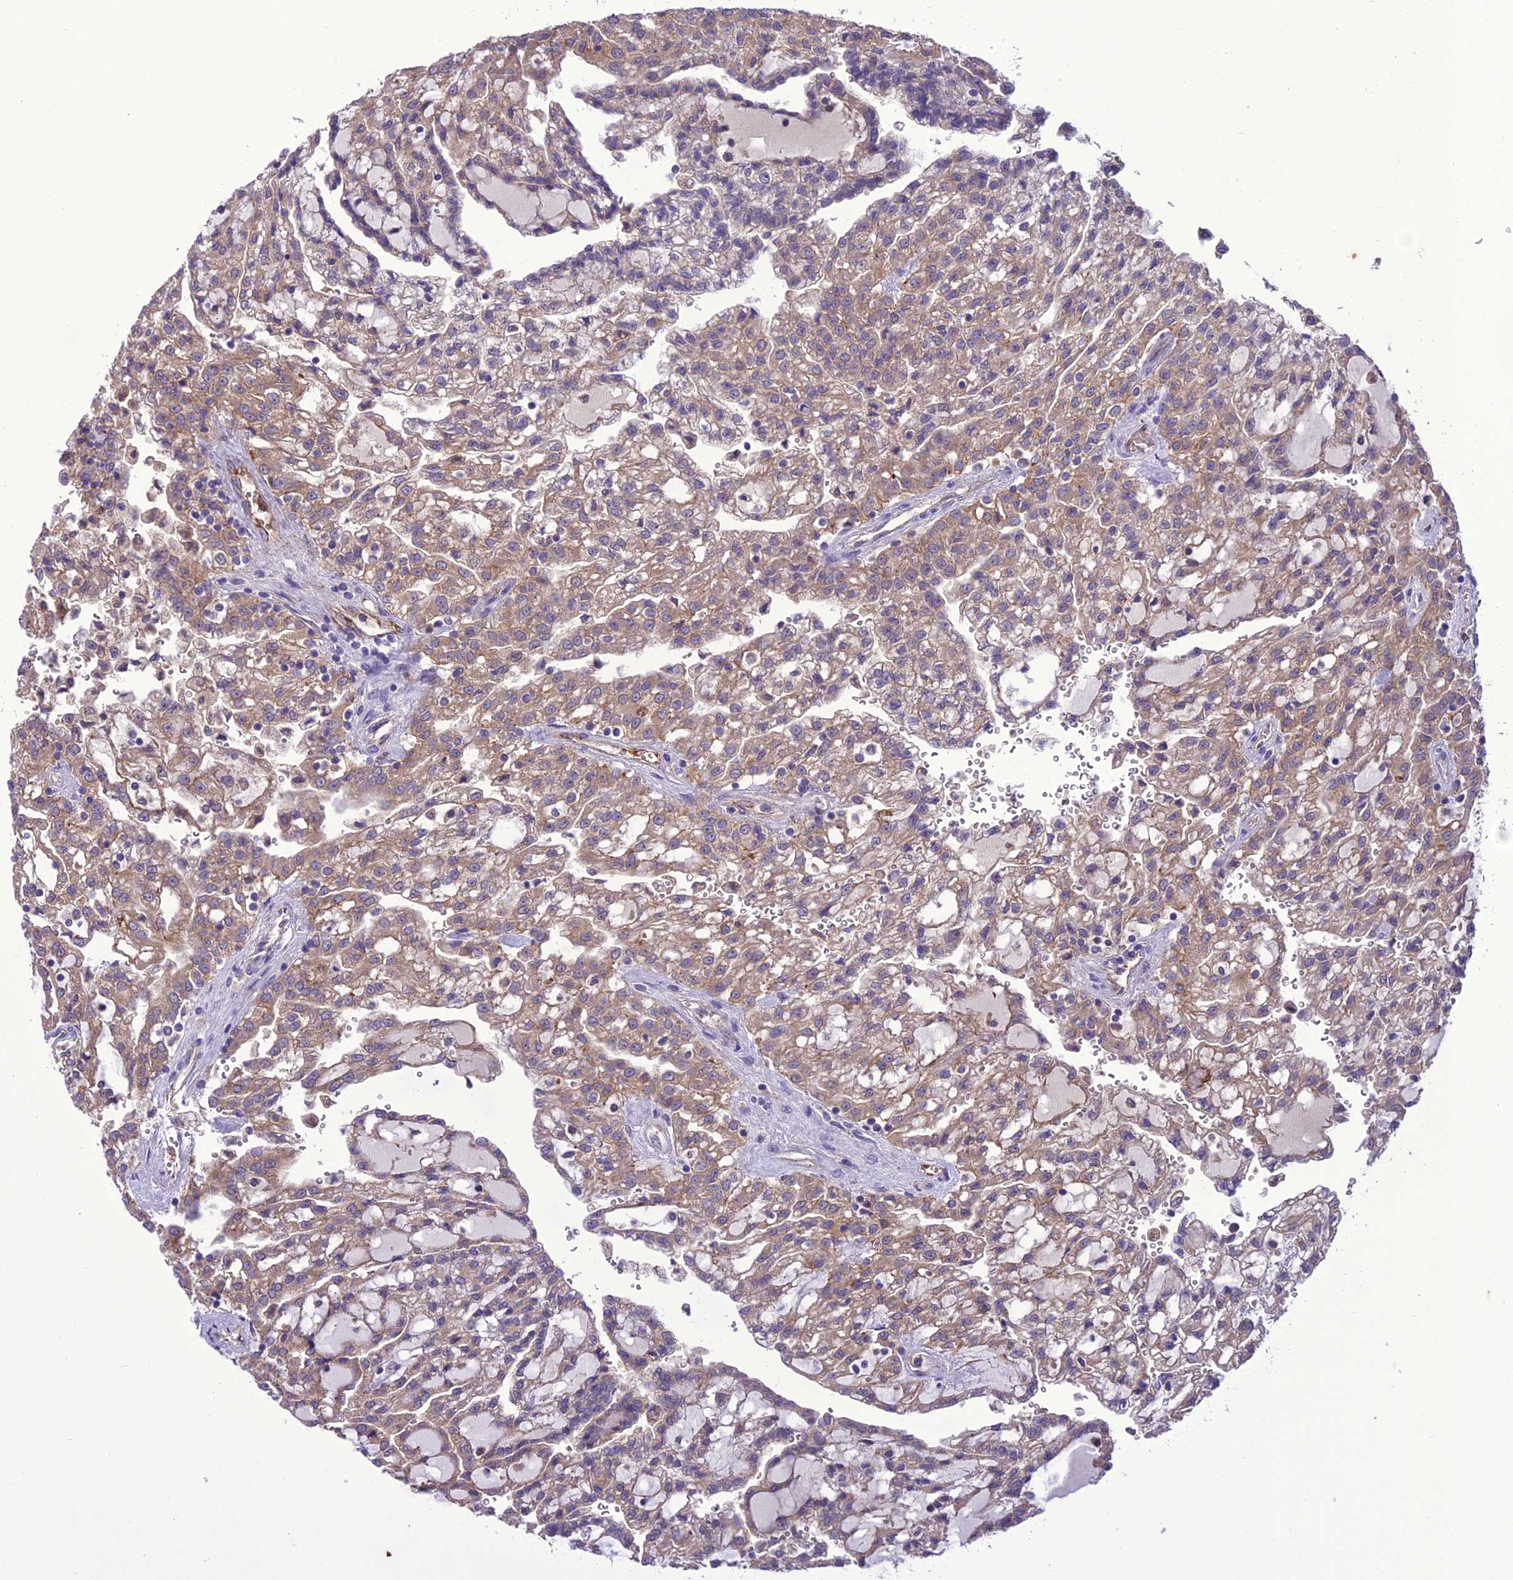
{"staining": {"intensity": "weak", "quantity": ">75%", "location": "cytoplasmic/membranous"}, "tissue": "renal cancer", "cell_type": "Tumor cells", "image_type": "cancer", "snomed": [{"axis": "morphology", "description": "Adenocarcinoma, NOS"}, {"axis": "topography", "description": "Kidney"}], "caption": "A low amount of weak cytoplasmic/membranous staining is appreciated in approximately >75% of tumor cells in renal cancer (adenocarcinoma) tissue.", "gene": "BORCS6", "patient": {"sex": "male", "age": 63}}